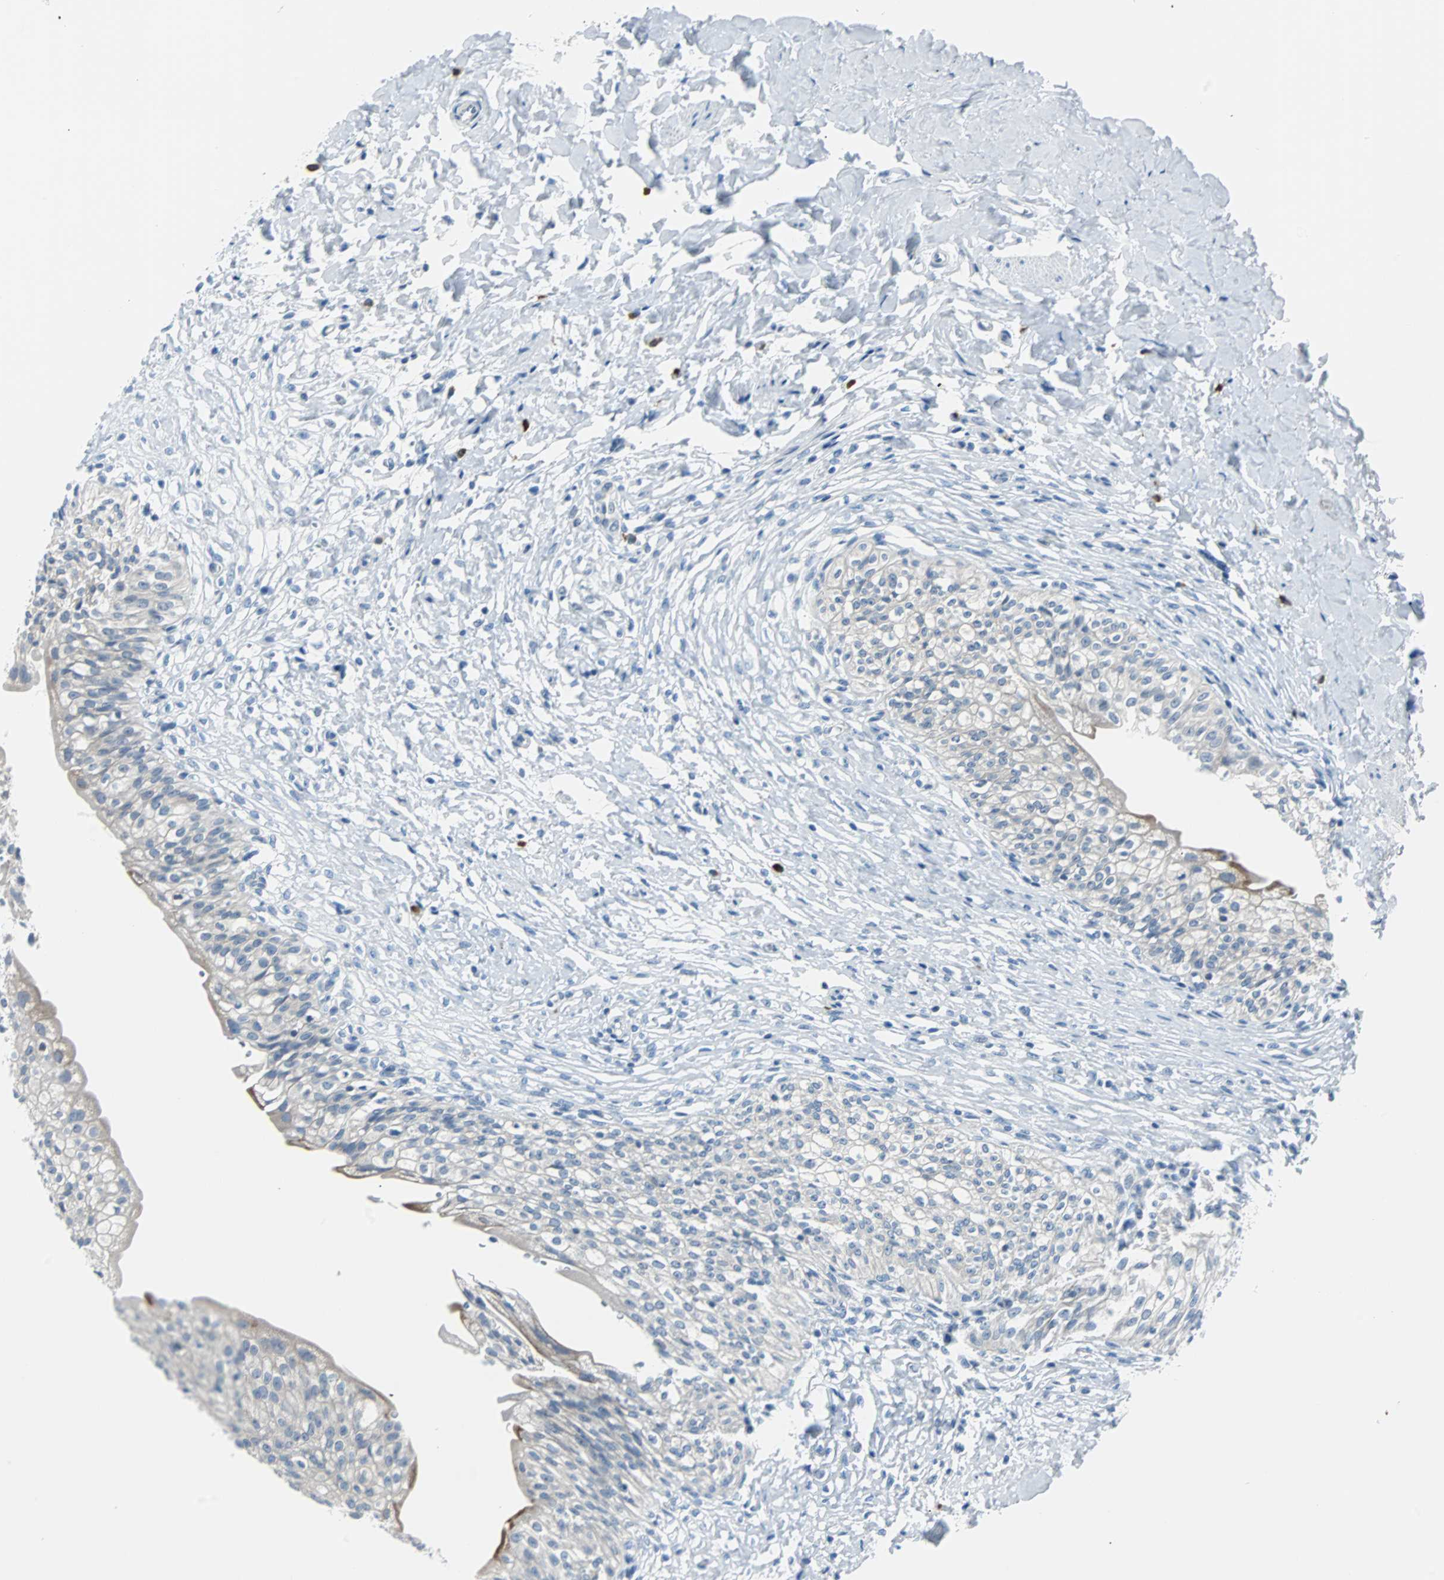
{"staining": {"intensity": "weak", "quantity": "25%-75%", "location": "cytoplasmic/membranous"}, "tissue": "urinary bladder", "cell_type": "Urothelial cells", "image_type": "normal", "snomed": [{"axis": "morphology", "description": "Normal tissue, NOS"}, {"axis": "morphology", "description": "Inflammation, NOS"}, {"axis": "topography", "description": "Urinary bladder"}], "caption": "Protein staining exhibits weak cytoplasmic/membranous positivity in approximately 25%-75% of urothelial cells in unremarkable urinary bladder. Using DAB (brown) and hematoxylin (blue) stains, captured at high magnification using brightfield microscopy.", "gene": "RASA1", "patient": {"sex": "female", "age": 80}}